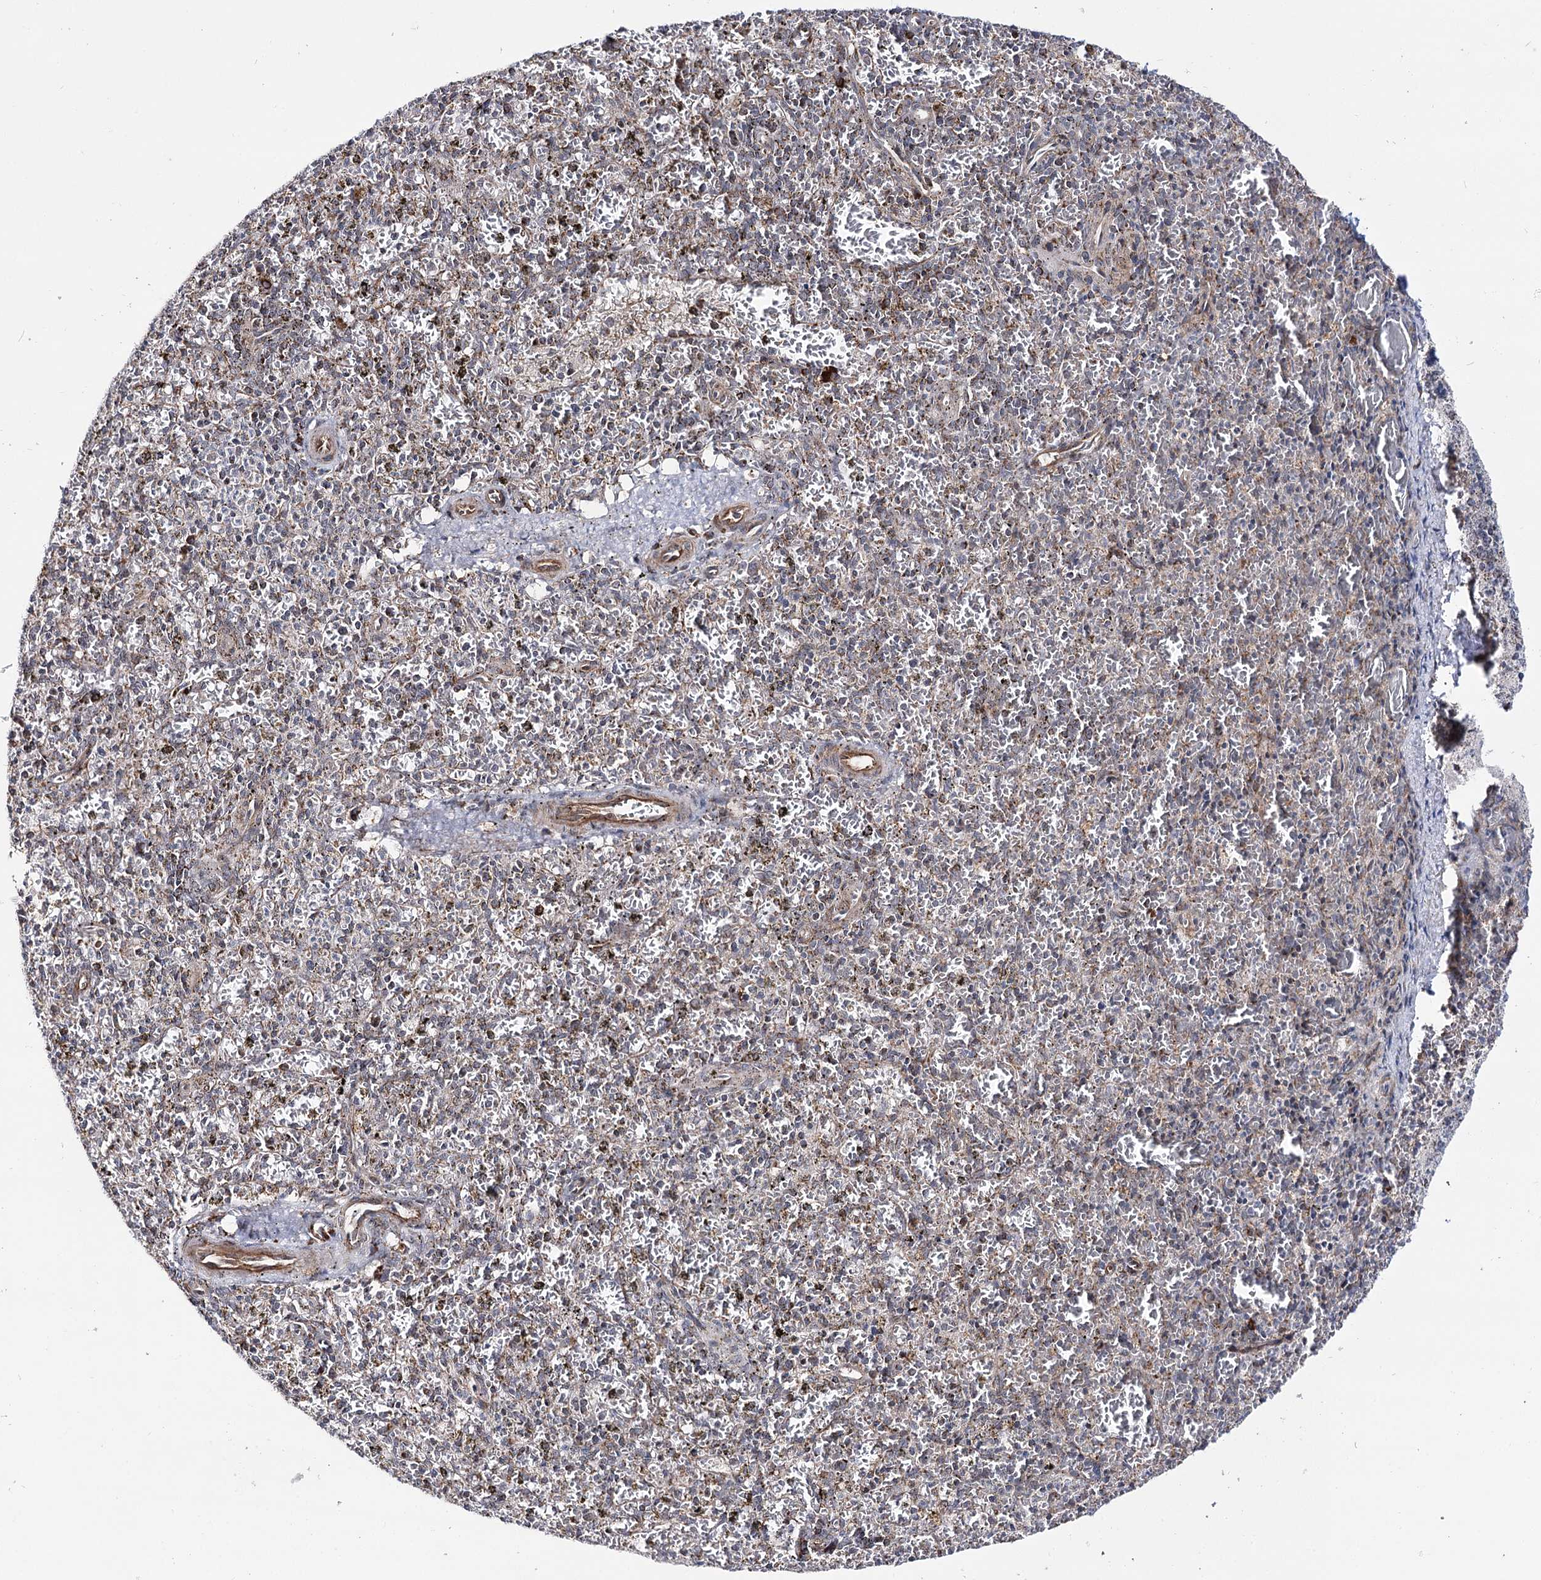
{"staining": {"intensity": "weak", "quantity": "<25%", "location": "cytoplasmic/membranous"}, "tissue": "spleen", "cell_type": "Cells in red pulp", "image_type": "normal", "snomed": [{"axis": "morphology", "description": "Normal tissue, NOS"}, {"axis": "topography", "description": "Spleen"}], "caption": "Immunohistochemistry of unremarkable spleen displays no positivity in cells in red pulp. (DAB (3,3'-diaminobenzidine) immunohistochemistry (IHC) visualized using brightfield microscopy, high magnification).", "gene": "CBR4", "patient": {"sex": "male", "age": 72}}